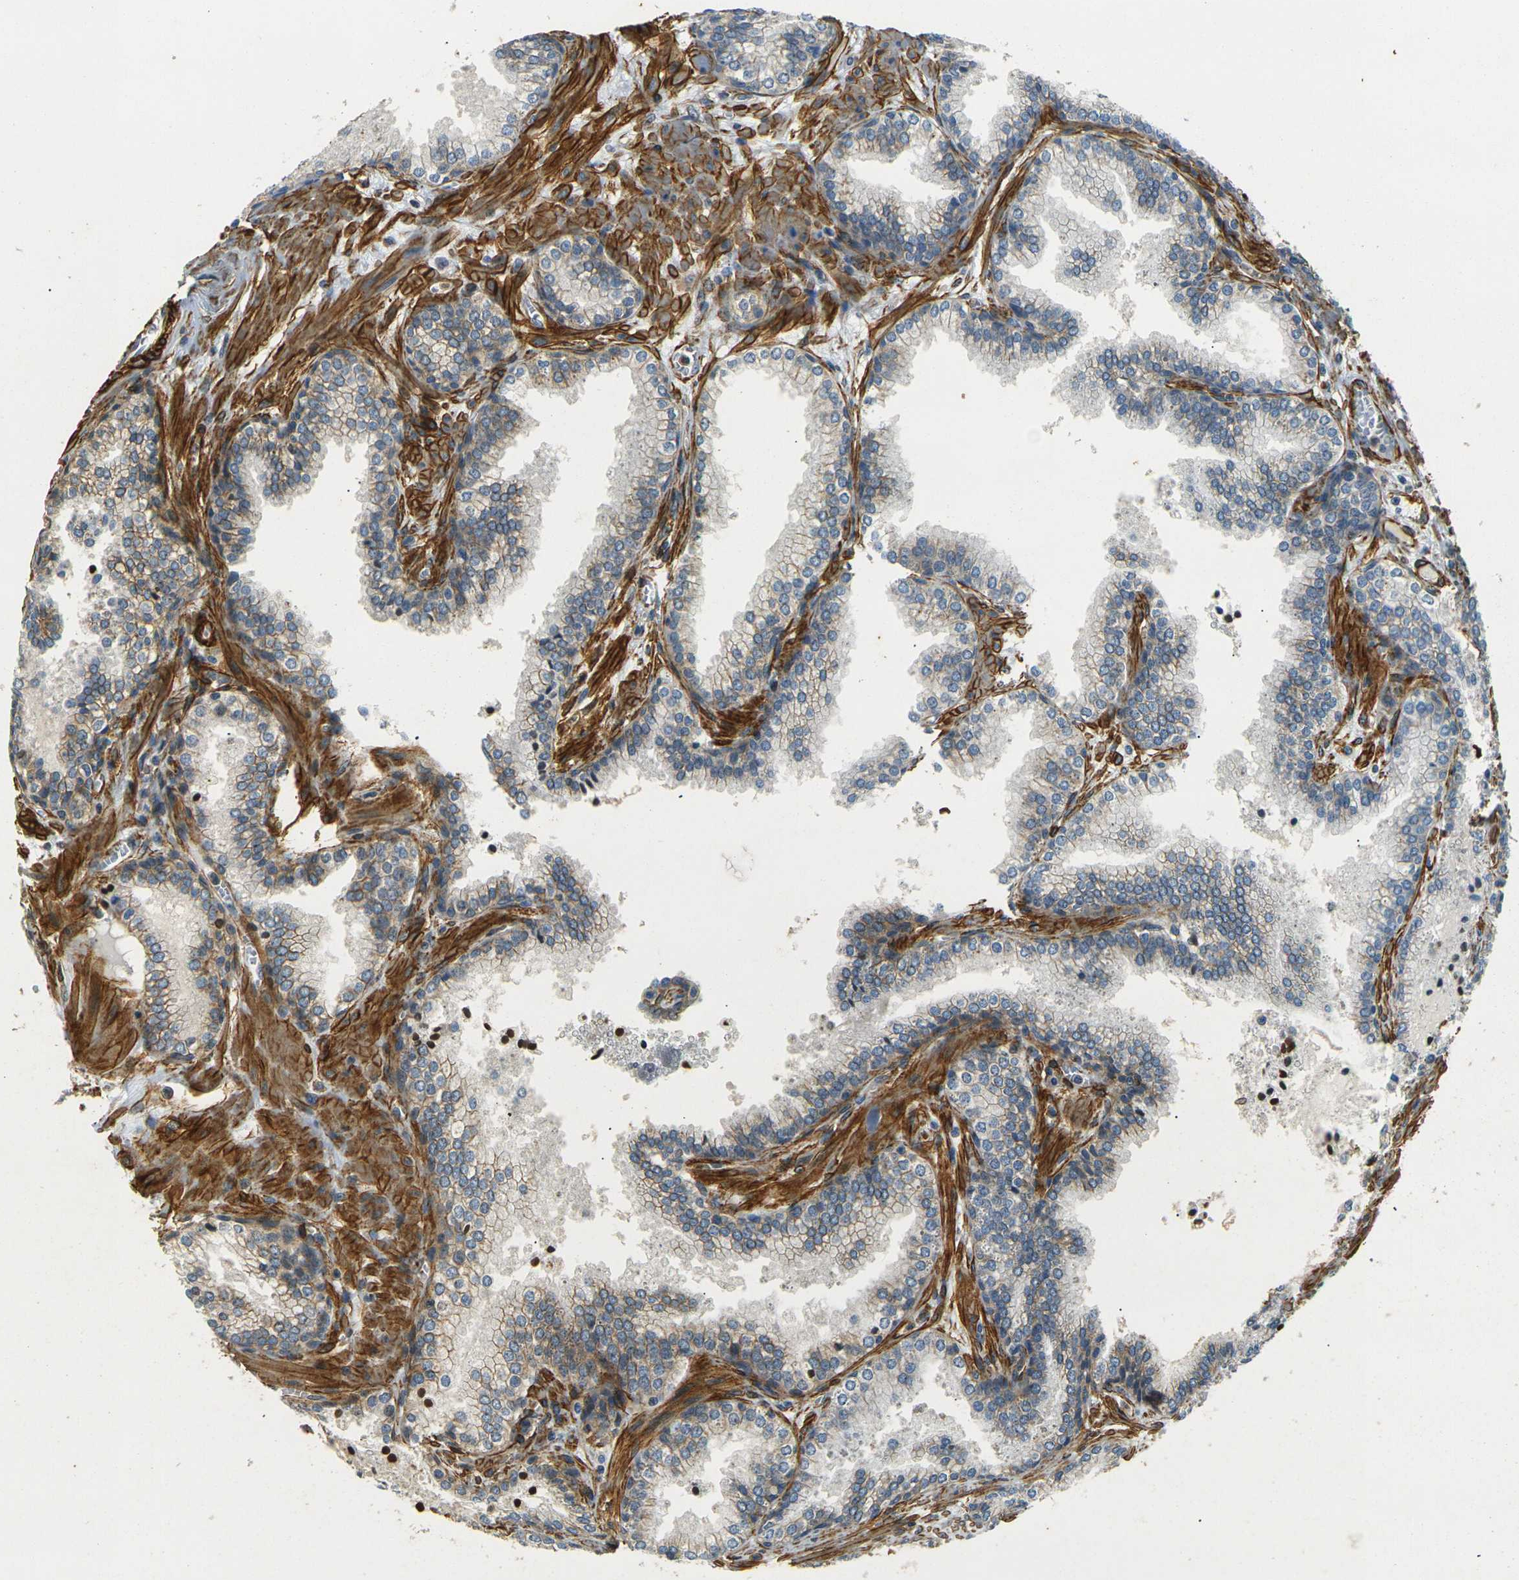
{"staining": {"intensity": "moderate", "quantity": ">75%", "location": "cytoplasmic/membranous"}, "tissue": "prostate cancer", "cell_type": "Tumor cells", "image_type": "cancer", "snomed": [{"axis": "morphology", "description": "Adenocarcinoma, Low grade"}, {"axis": "topography", "description": "Prostate"}], "caption": "Immunohistochemical staining of human adenocarcinoma (low-grade) (prostate) shows moderate cytoplasmic/membranous protein expression in about >75% of tumor cells.", "gene": "EPHA7", "patient": {"sex": "male", "age": 60}}